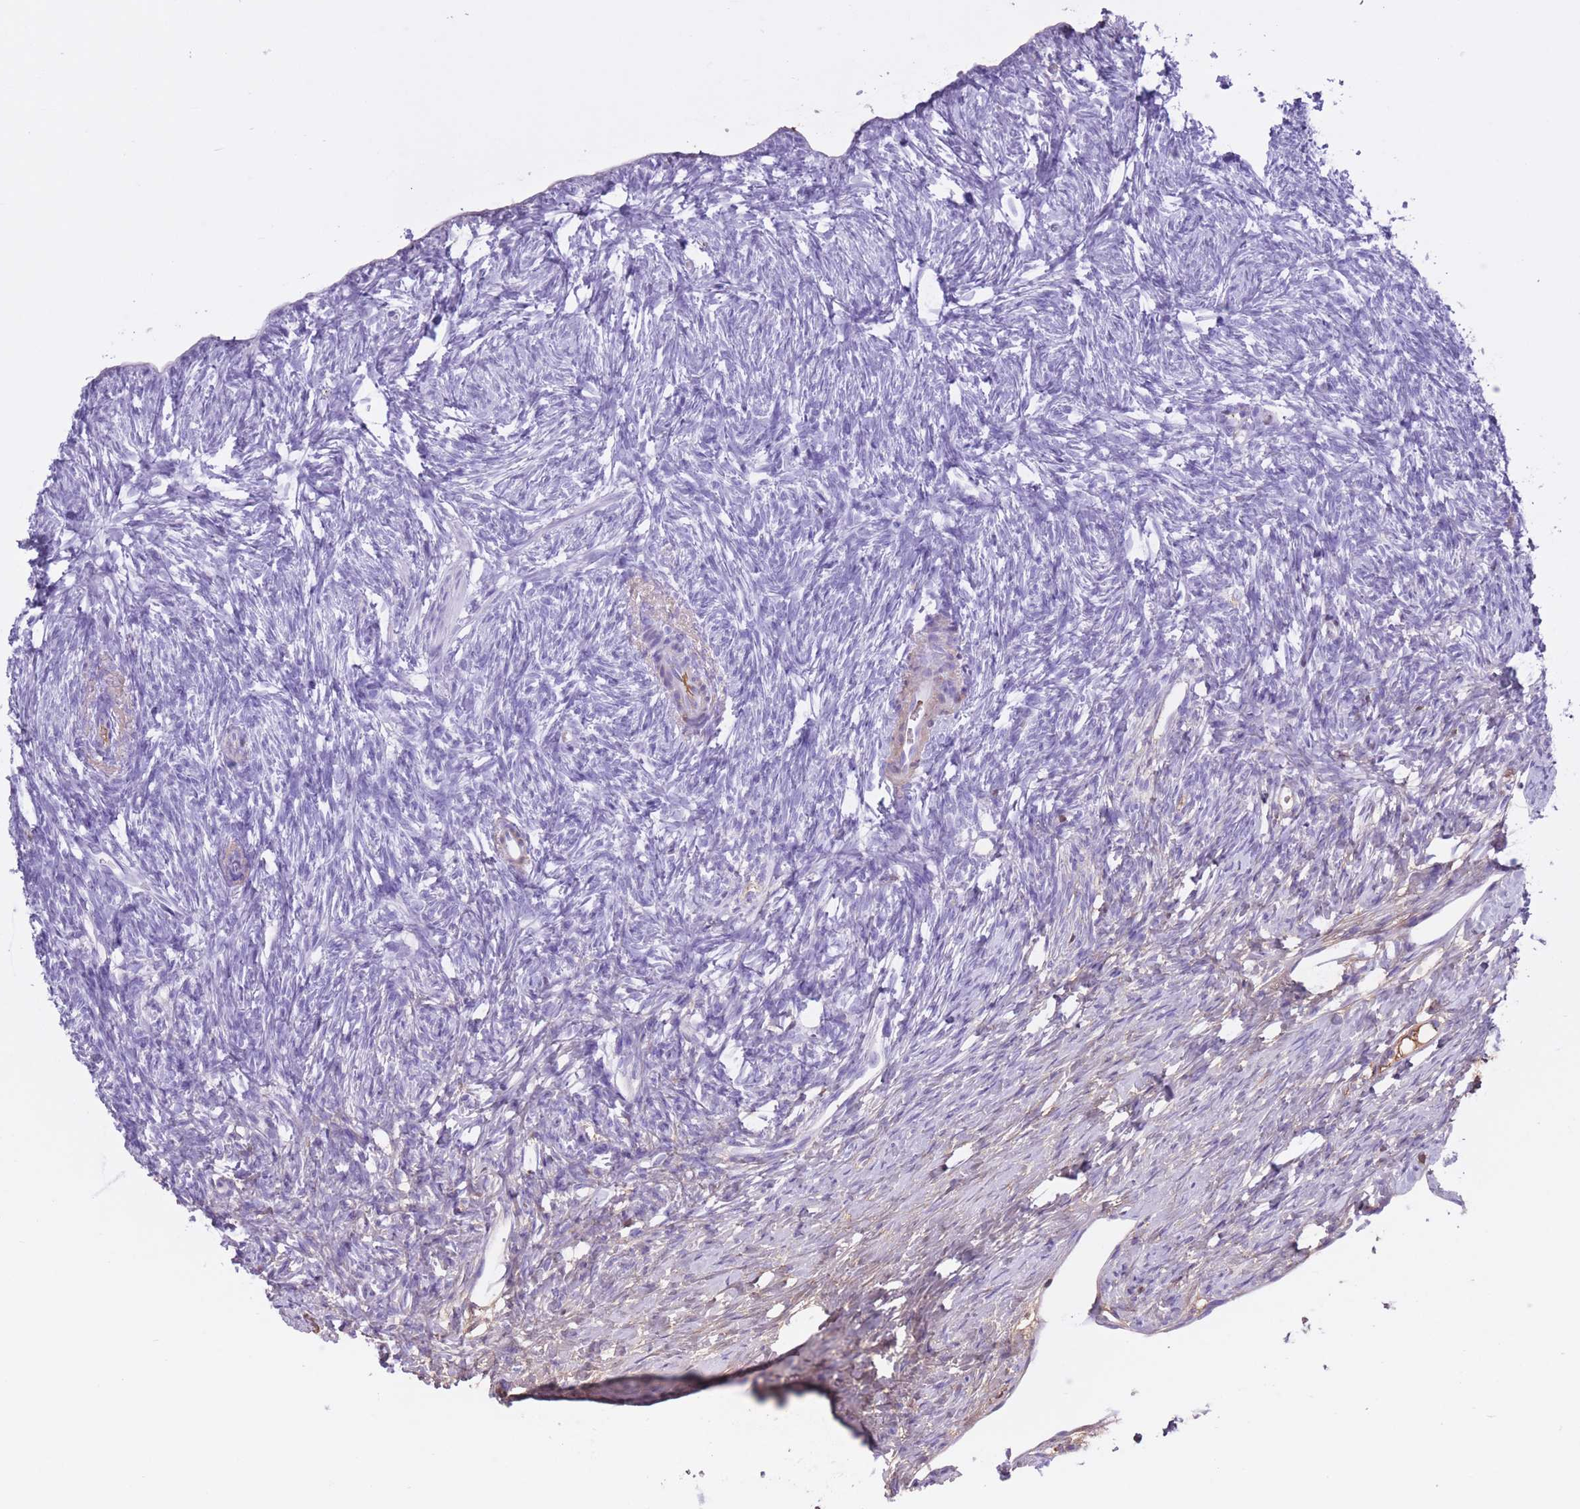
{"staining": {"intensity": "negative", "quantity": "none", "location": "none"}, "tissue": "ovary", "cell_type": "Ovarian stroma cells", "image_type": "normal", "snomed": [{"axis": "morphology", "description": "Normal tissue, NOS"}, {"axis": "topography", "description": "Ovary"}], "caption": "Human ovary stained for a protein using IHC exhibits no positivity in ovarian stroma cells.", "gene": "AP3S1", "patient": {"sex": "female", "age": 51}}